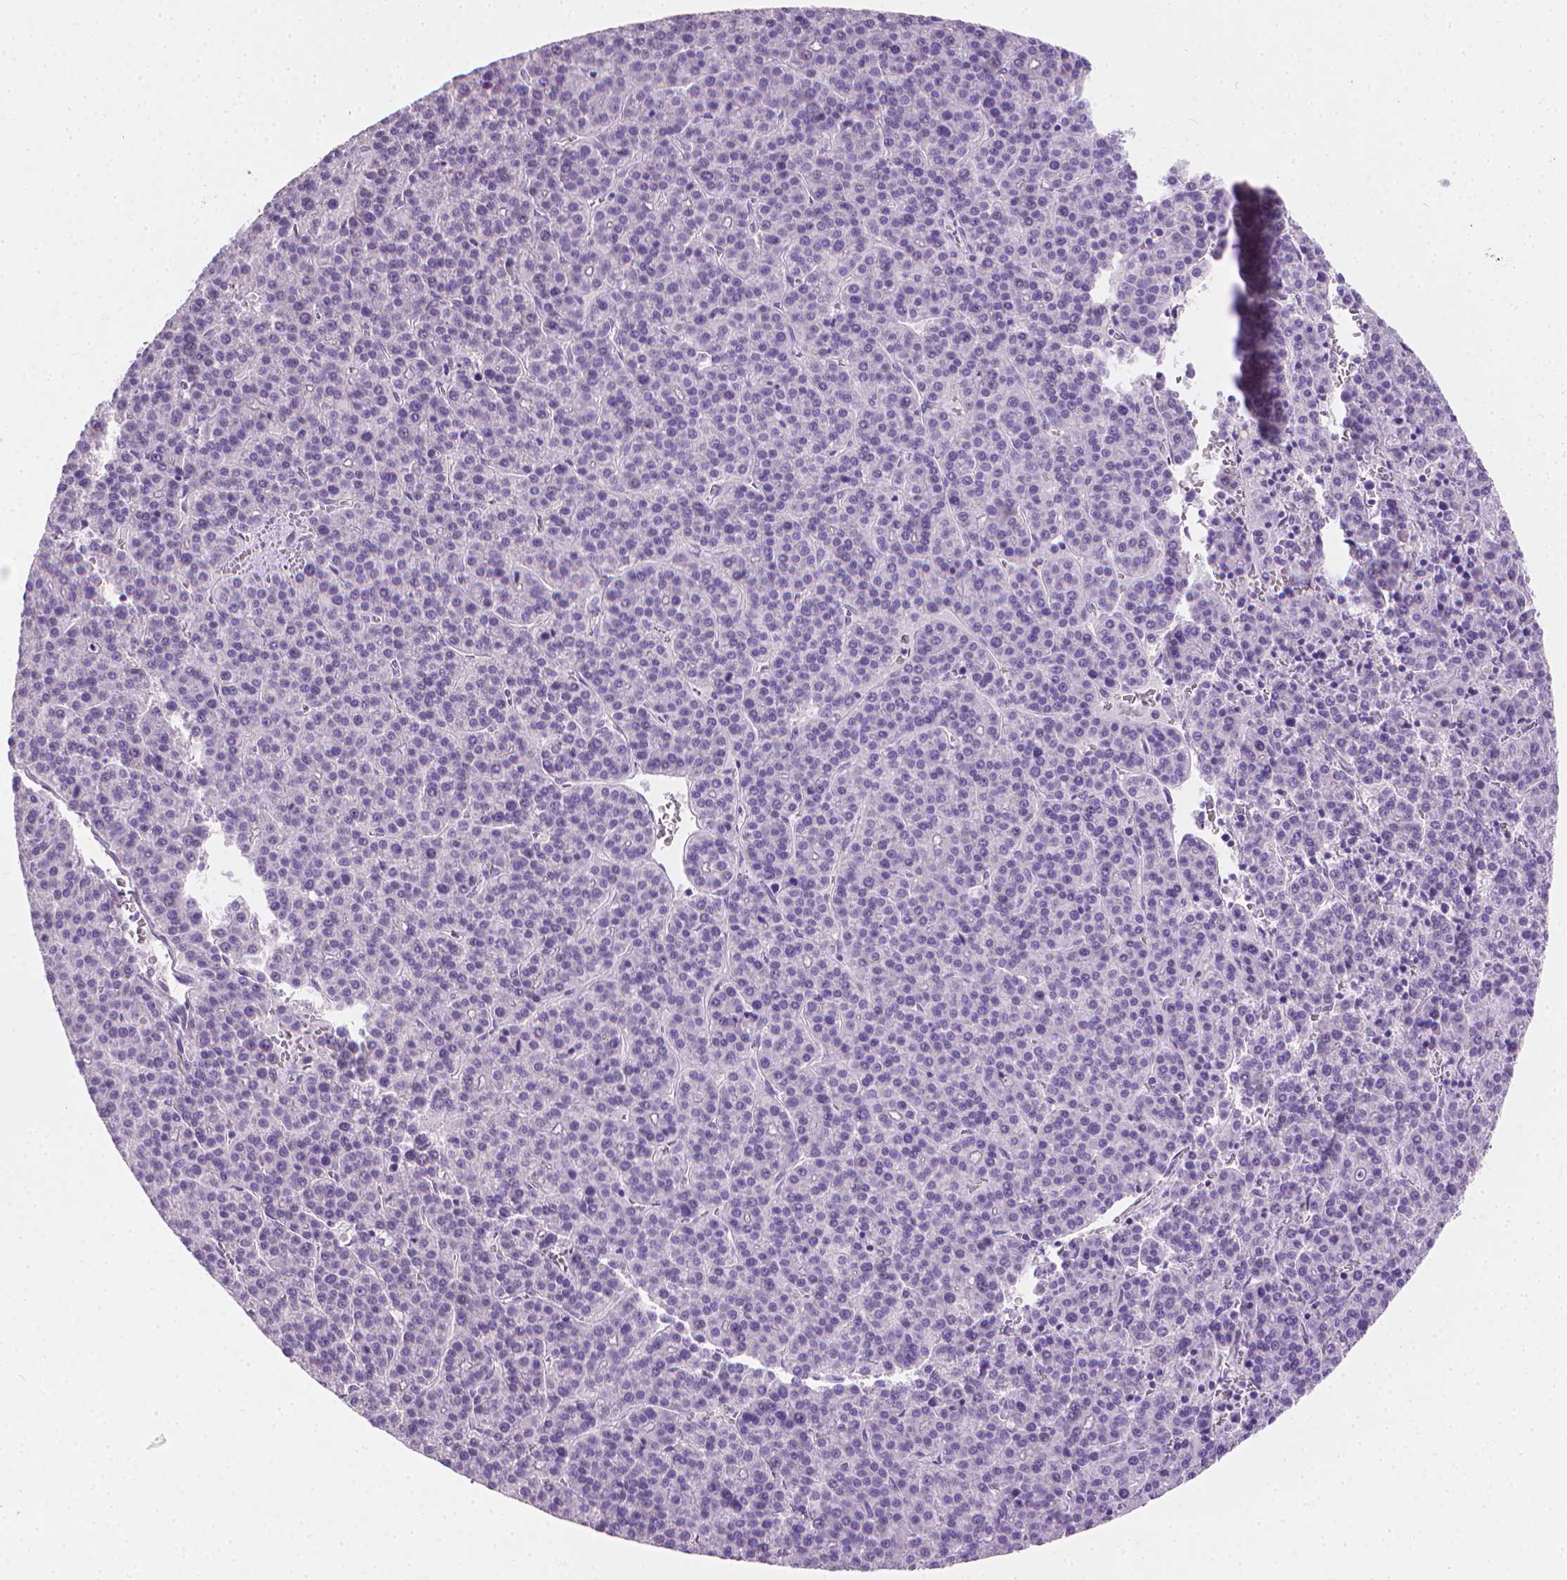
{"staining": {"intensity": "negative", "quantity": "none", "location": "none"}, "tissue": "liver cancer", "cell_type": "Tumor cells", "image_type": "cancer", "snomed": [{"axis": "morphology", "description": "Carcinoma, Hepatocellular, NOS"}, {"axis": "topography", "description": "Liver"}], "caption": "Image shows no protein positivity in tumor cells of liver cancer (hepatocellular carcinoma) tissue.", "gene": "TNNI2", "patient": {"sex": "female", "age": 58}}